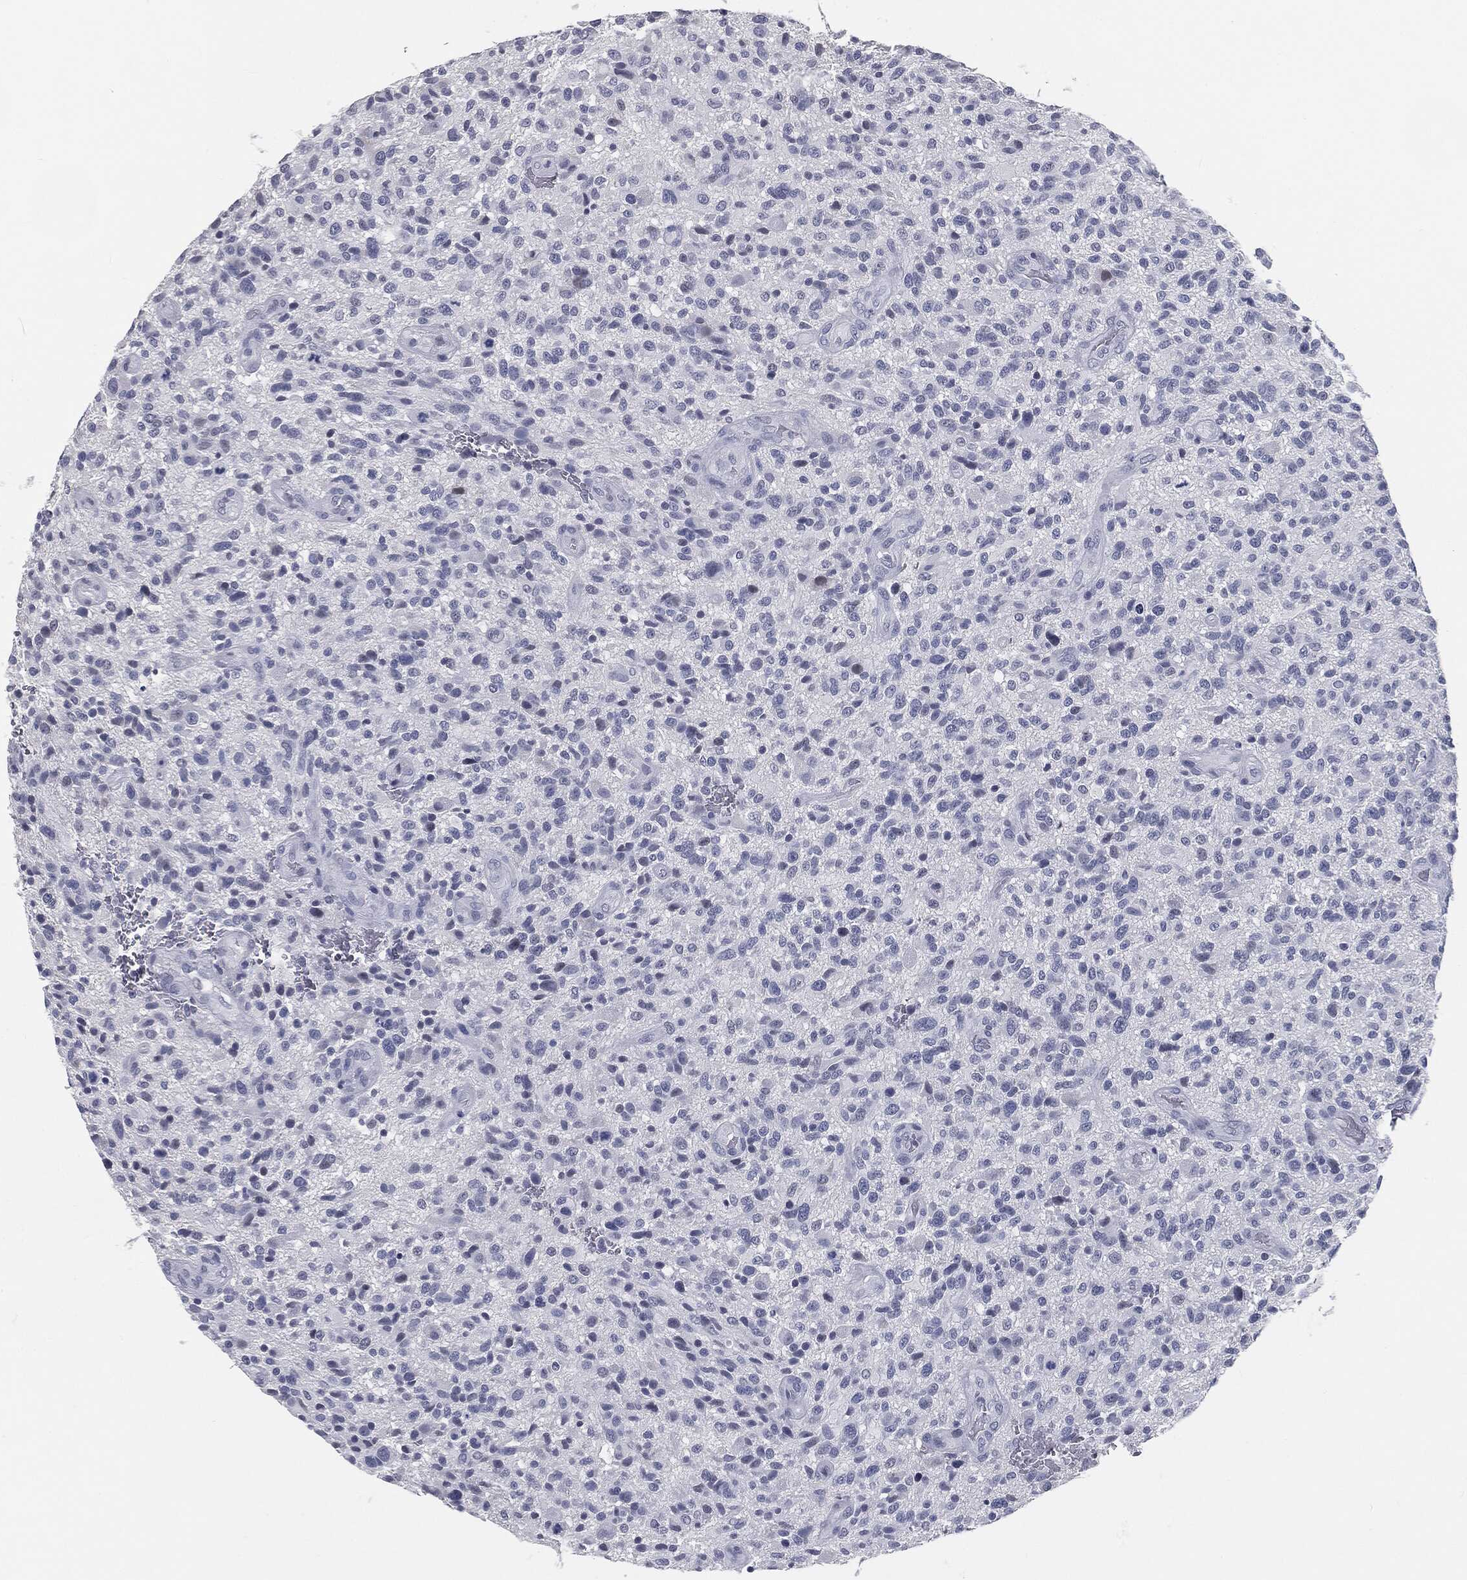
{"staining": {"intensity": "negative", "quantity": "none", "location": "none"}, "tissue": "glioma", "cell_type": "Tumor cells", "image_type": "cancer", "snomed": [{"axis": "morphology", "description": "Glioma, malignant, High grade"}, {"axis": "topography", "description": "Brain"}], "caption": "High power microscopy histopathology image of an IHC photomicrograph of malignant glioma (high-grade), revealing no significant positivity in tumor cells.", "gene": "PRAME", "patient": {"sex": "male", "age": 47}}